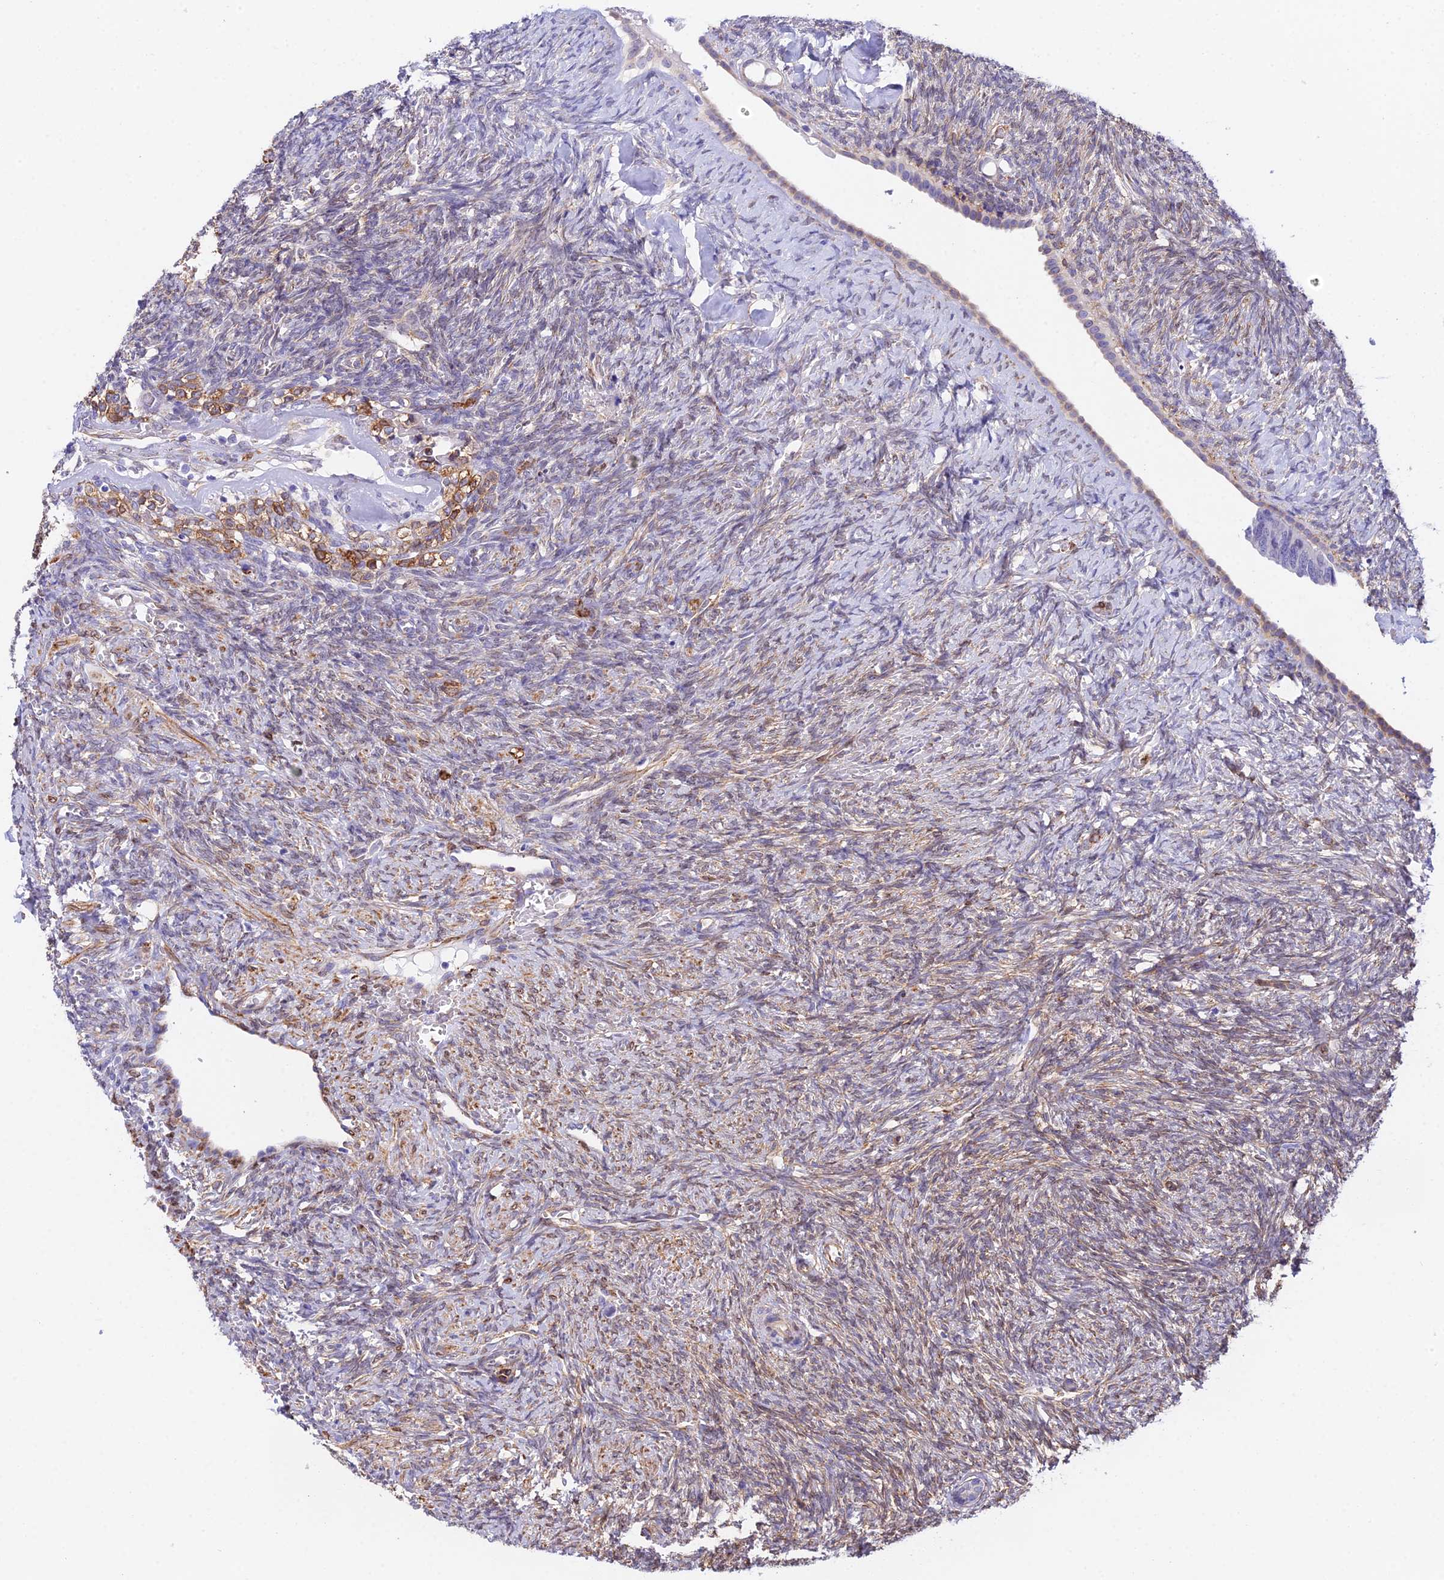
{"staining": {"intensity": "weak", "quantity": "<25%", "location": "cytoplasmic/membranous"}, "tissue": "ovary", "cell_type": "Ovarian stroma cells", "image_type": "normal", "snomed": [{"axis": "morphology", "description": "Normal tissue, NOS"}, {"axis": "topography", "description": "Ovary"}], "caption": "Immunohistochemistry (IHC) of benign human ovary displays no staining in ovarian stroma cells.", "gene": "MXRA7", "patient": {"sex": "female", "age": 41}}